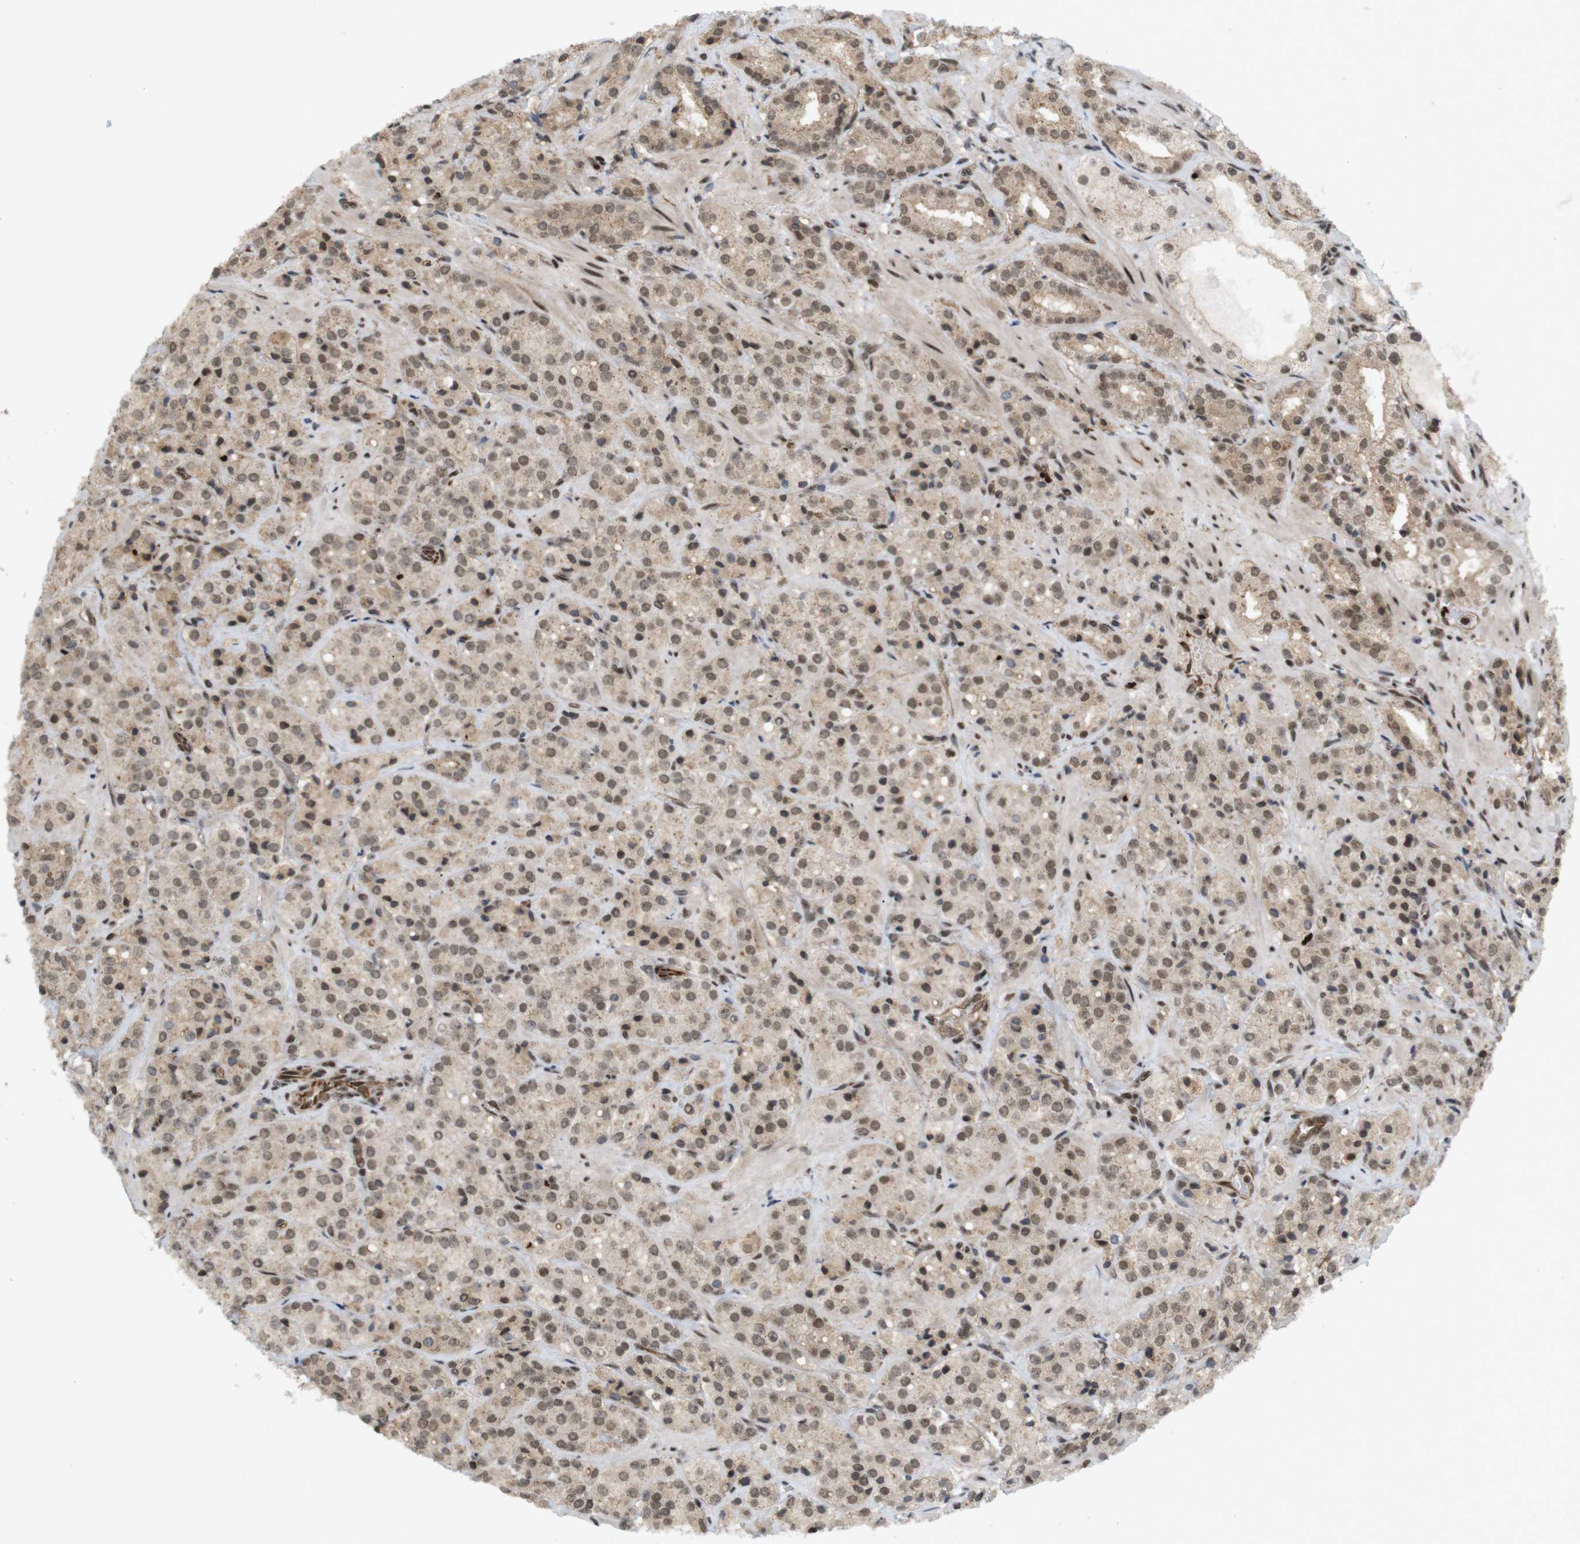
{"staining": {"intensity": "moderate", "quantity": ">75%", "location": "cytoplasmic/membranous,nuclear"}, "tissue": "prostate cancer", "cell_type": "Tumor cells", "image_type": "cancer", "snomed": [{"axis": "morphology", "description": "Adenocarcinoma, High grade"}, {"axis": "topography", "description": "Prostate"}], "caption": "This histopathology image displays immunohistochemistry (IHC) staining of human prostate cancer, with medium moderate cytoplasmic/membranous and nuclear expression in about >75% of tumor cells.", "gene": "SP2", "patient": {"sex": "male", "age": 64}}